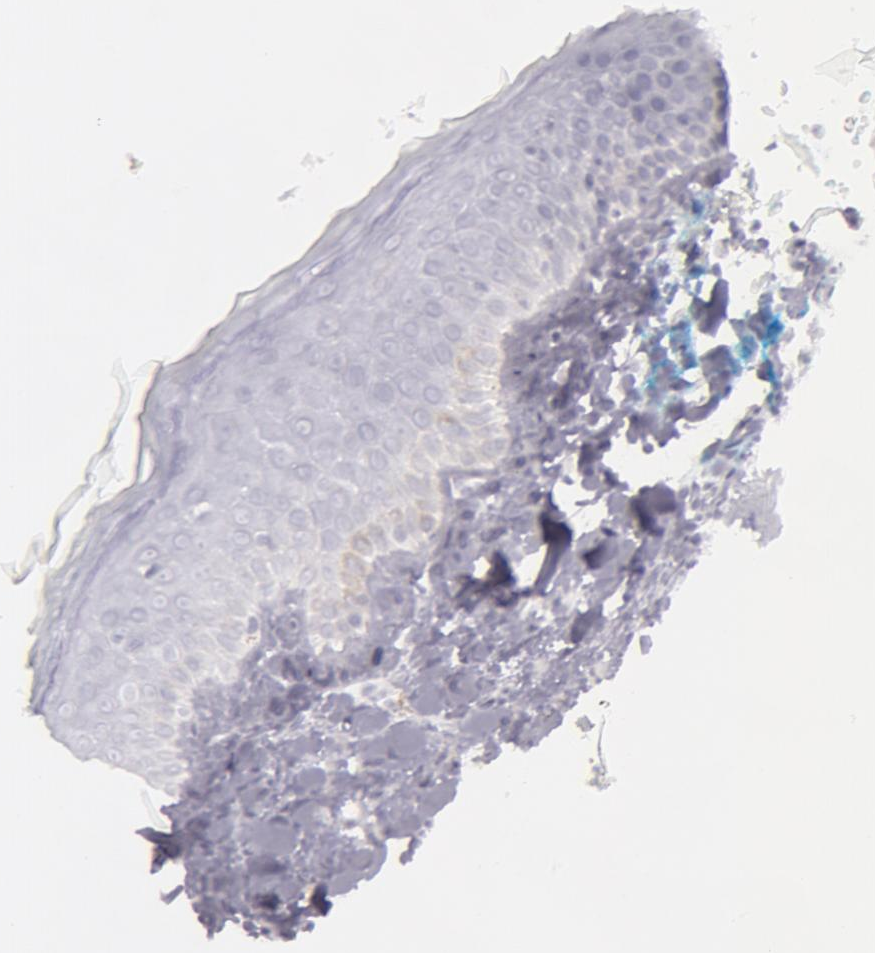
{"staining": {"intensity": "negative", "quantity": "none", "location": "none"}, "tissue": "skin", "cell_type": "Fibroblasts", "image_type": "normal", "snomed": [{"axis": "morphology", "description": "Normal tissue, NOS"}, {"axis": "topography", "description": "Skin"}], "caption": "Benign skin was stained to show a protein in brown. There is no significant expression in fibroblasts. (DAB (3,3'-diaminobenzidine) immunohistochemistry, high magnification).", "gene": "TAGLN", "patient": {"sex": "male", "age": 86}}